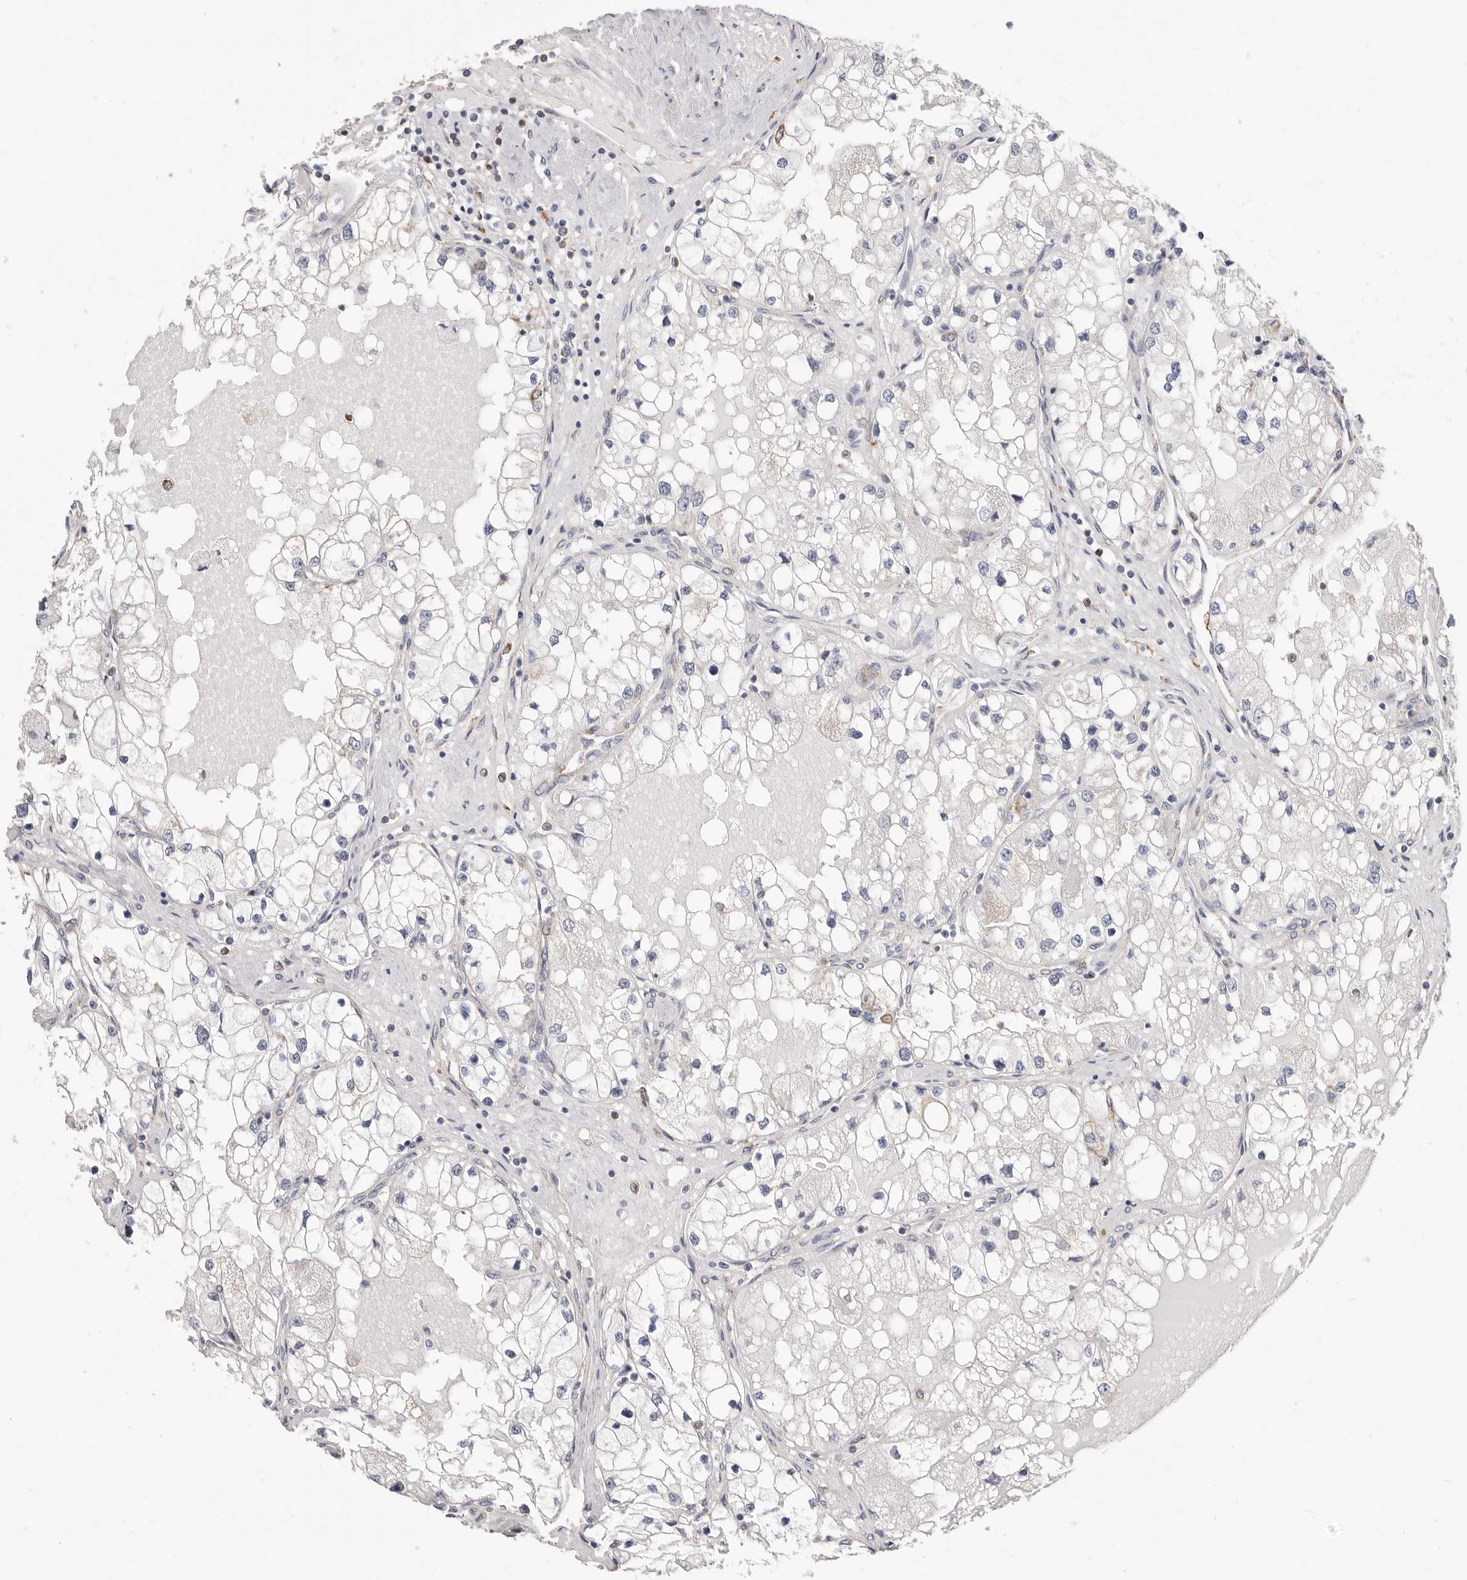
{"staining": {"intensity": "negative", "quantity": "none", "location": "none"}, "tissue": "renal cancer", "cell_type": "Tumor cells", "image_type": "cancer", "snomed": [{"axis": "morphology", "description": "Adenocarcinoma, NOS"}, {"axis": "topography", "description": "Kidney"}], "caption": "IHC of human renal cancer shows no staining in tumor cells.", "gene": "SERBP1", "patient": {"sex": "male", "age": 68}}